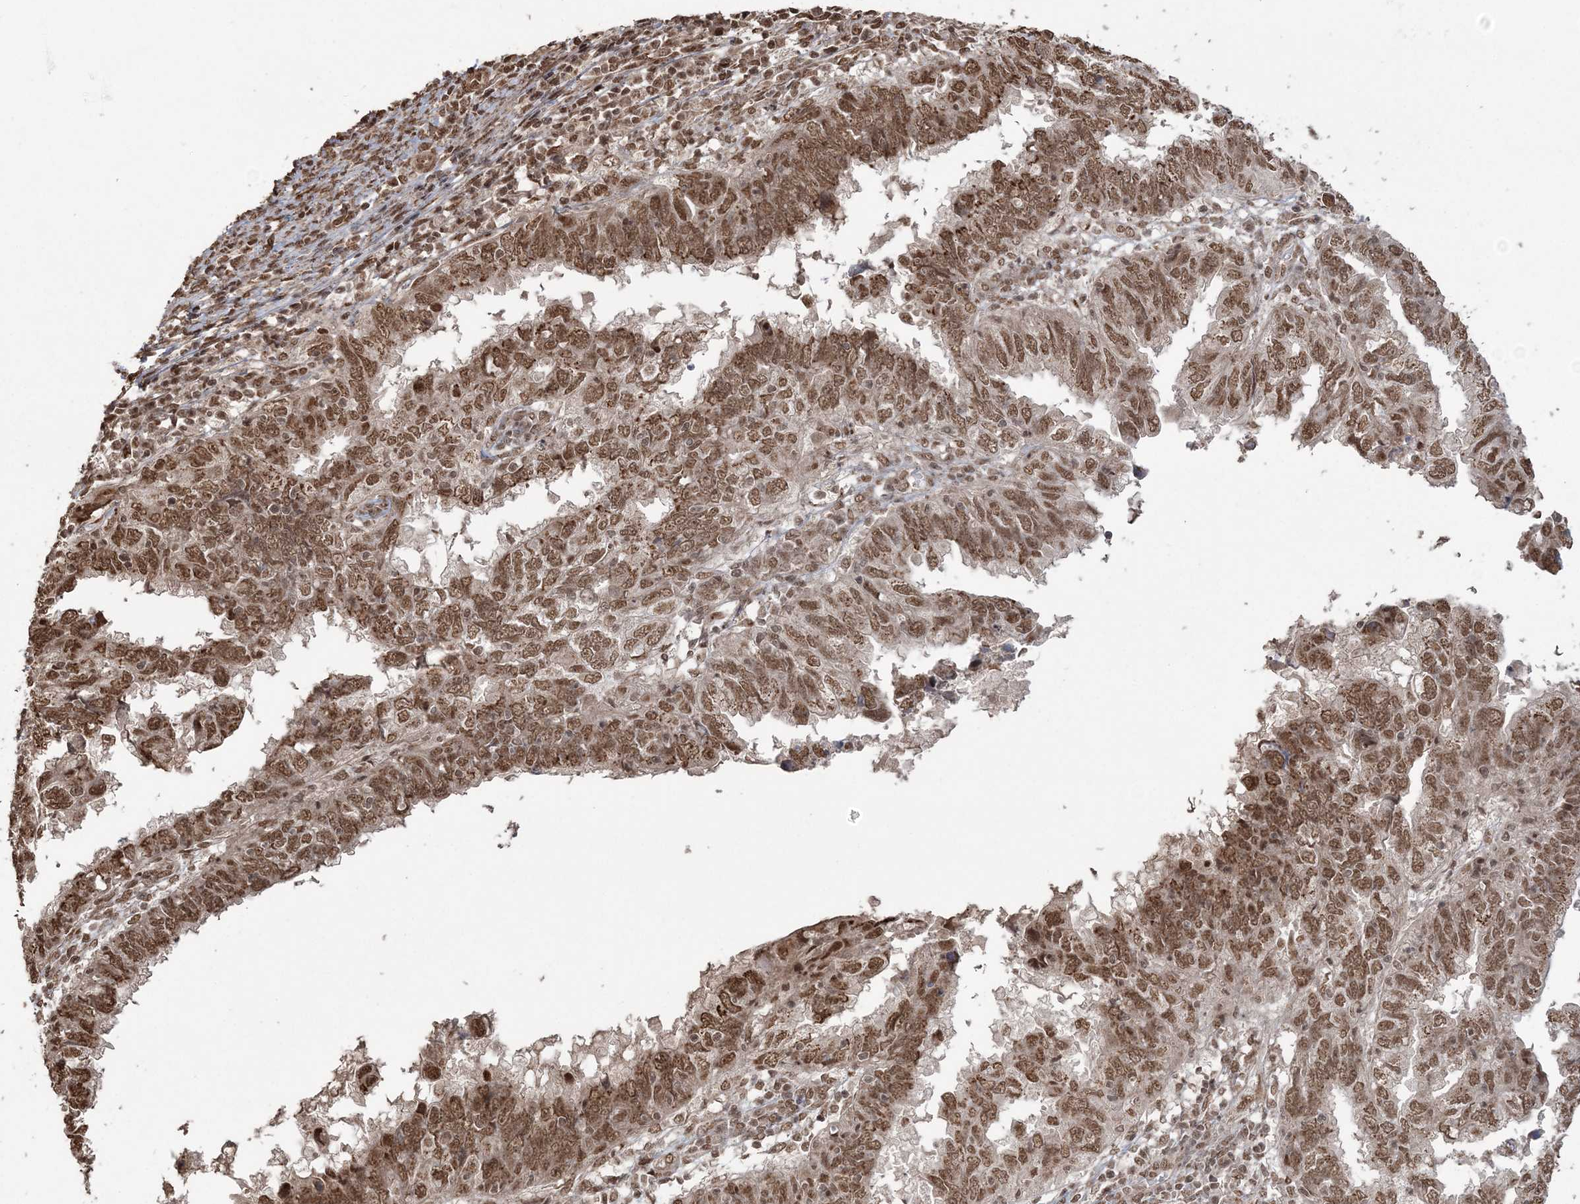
{"staining": {"intensity": "strong", "quantity": ">75%", "location": "nuclear"}, "tissue": "endometrial cancer", "cell_type": "Tumor cells", "image_type": "cancer", "snomed": [{"axis": "morphology", "description": "Adenocarcinoma, NOS"}, {"axis": "topography", "description": "Uterus"}], "caption": "Adenocarcinoma (endometrial) was stained to show a protein in brown. There is high levels of strong nuclear expression in approximately >75% of tumor cells.", "gene": "ZNF839", "patient": {"sex": "female", "age": 77}}